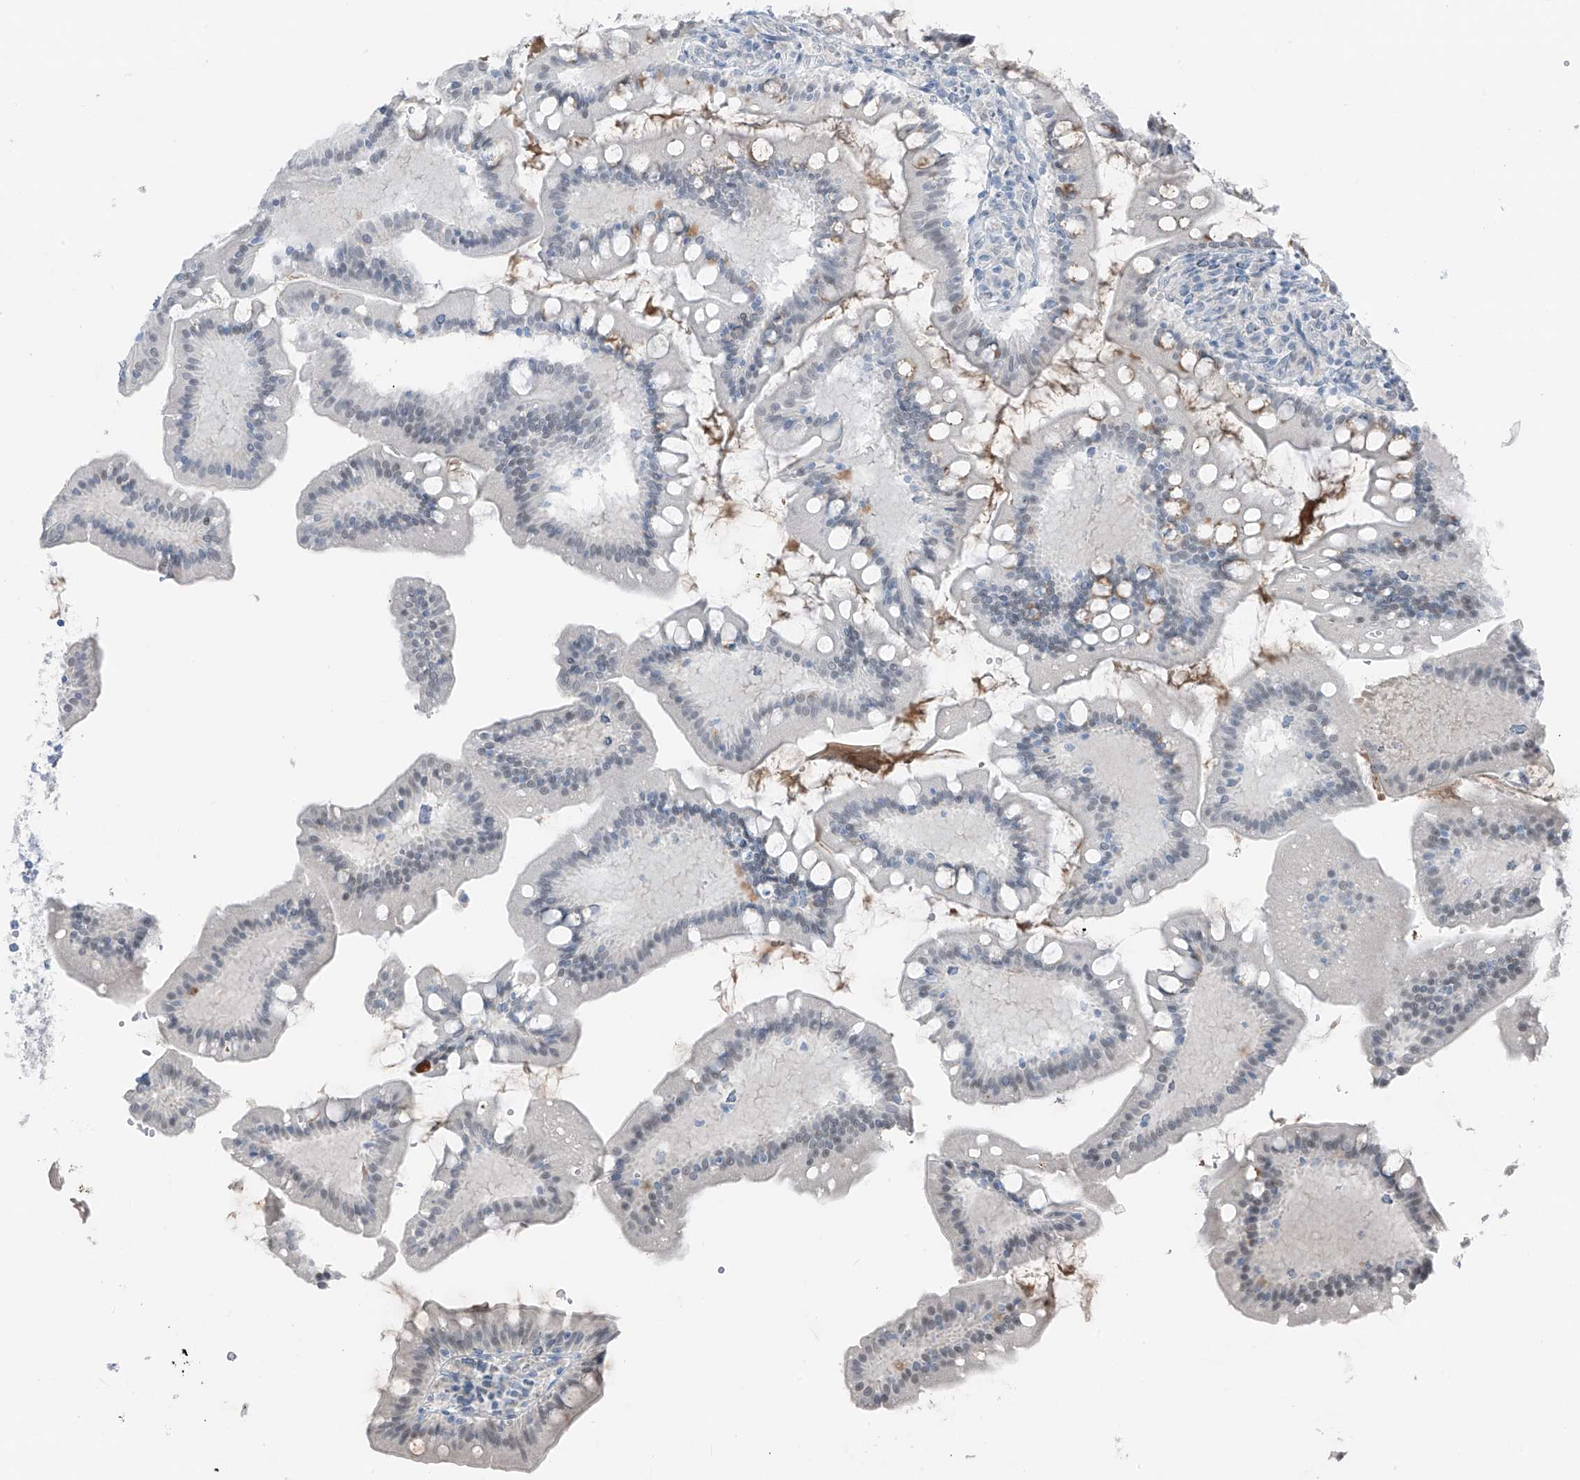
{"staining": {"intensity": "moderate", "quantity": "<25%", "location": "cytoplasmic/membranous"}, "tissue": "small intestine", "cell_type": "Glandular cells", "image_type": "normal", "snomed": [{"axis": "morphology", "description": "Normal tissue, NOS"}, {"axis": "topography", "description": "Small intestine"}], "caption": "Protein analysis of unremarkable small intestine demonstrates moderate cytoplasmic/membranous expression in about <25% of glandular cells. The staining was performed using DAB (3,3'-diaminobenzidine) to visualize the protein expression in brown, while the nuclei were stained in blue with hematoxylin (Magnification: 20x).", "gene": "PRDM6", "patient": {"sex": "male", "age": 7}}